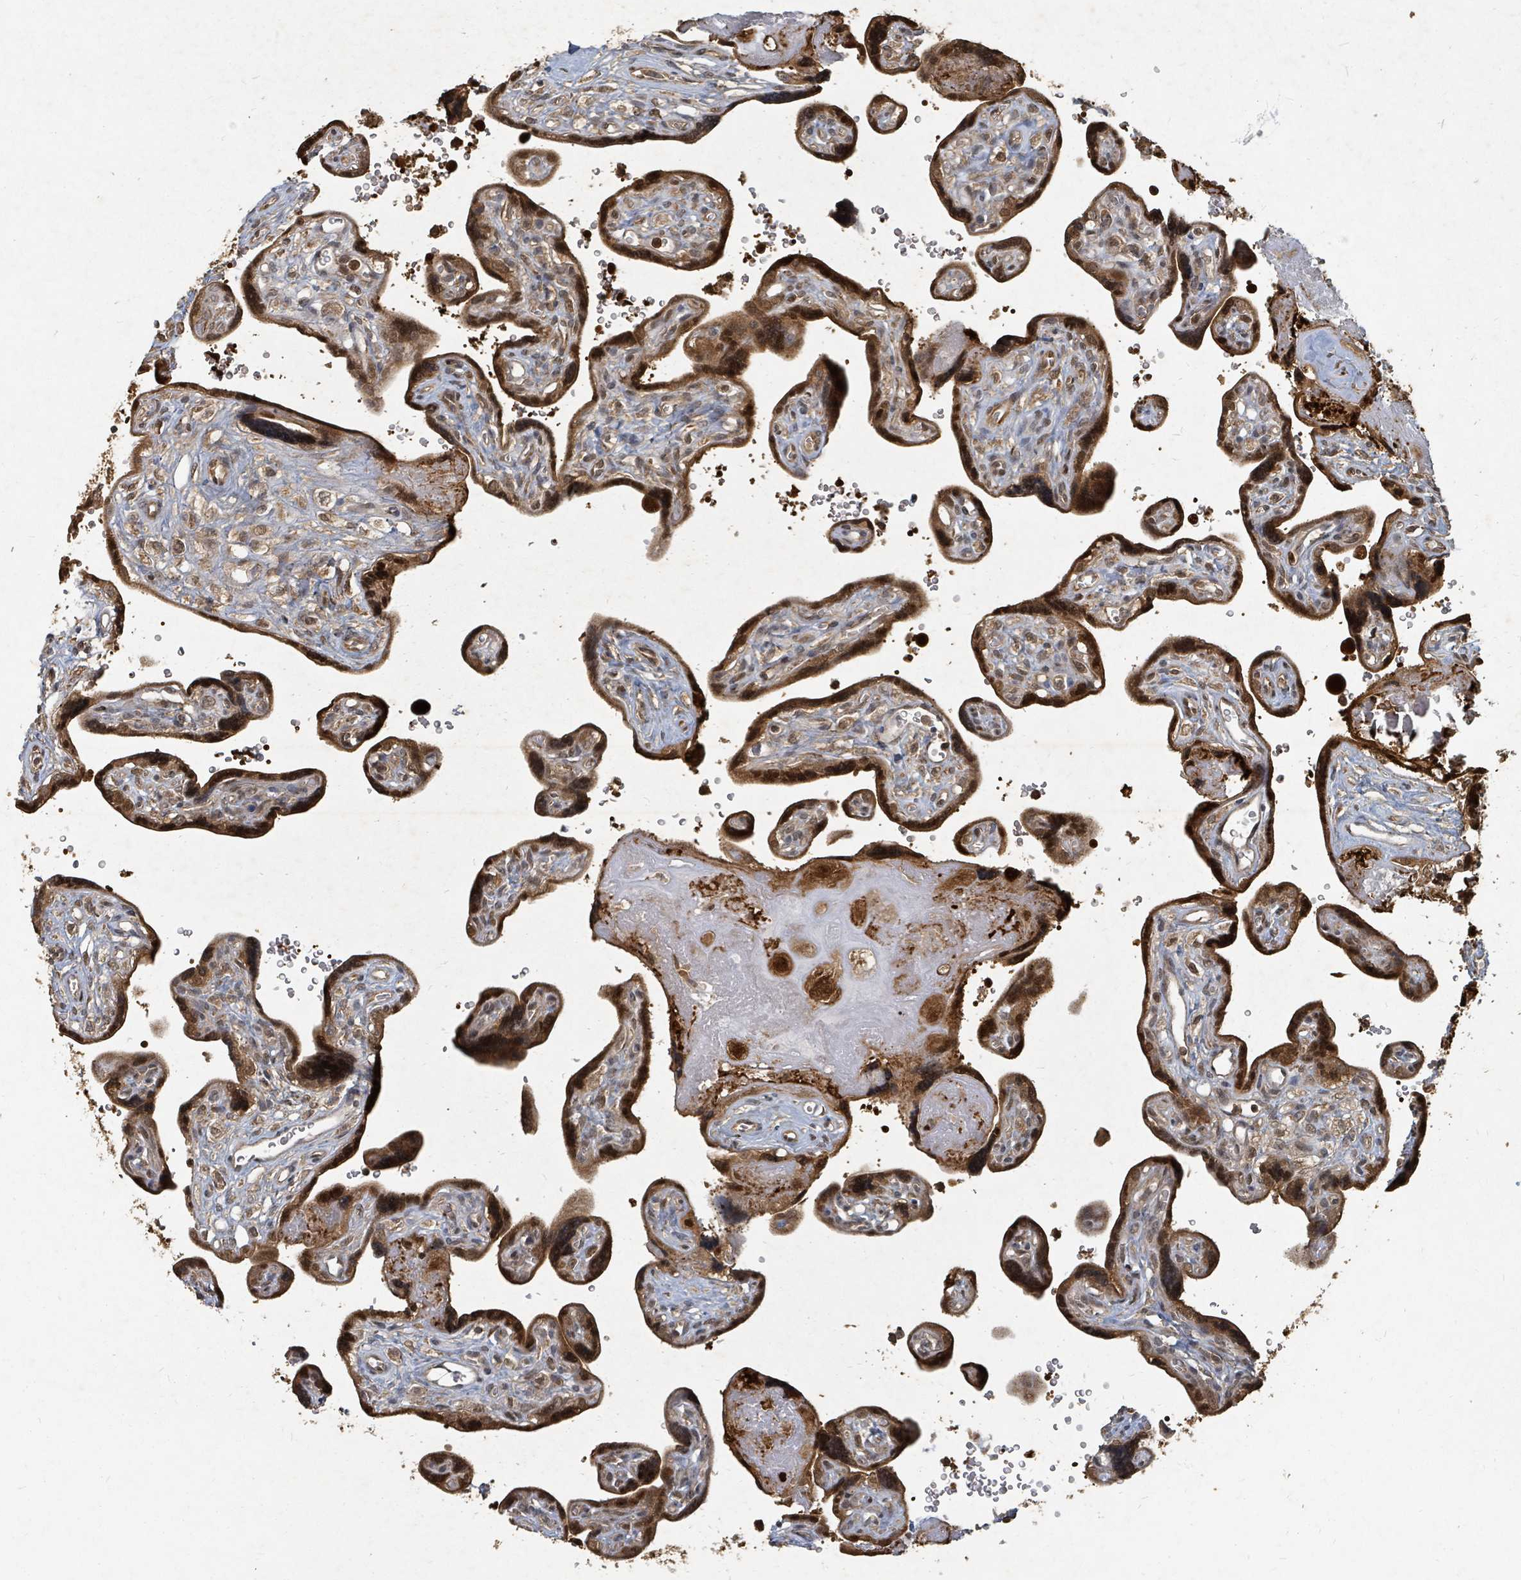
{"staining": {"intensity": "strong", "quantity": ">75%", "location": "cytoplasmic/membranous,nuclear"}, "tissue": "placenta", "cell_type": "Decidual cells", "image_type": "normal", "snomed": [{"axis": "morphology", "description": "Normal tissue, NOS"}, {"axis": "topography", "description": "Placenta"}], "caption": "Human placenta stained for a protein (brown) exhibits strong cytoplasmic/membranous,nuclear positive expression in approximately >75% of decidual cells.", "gene": "KDM4E", "patient": {"sex": "female", "age": 39}}